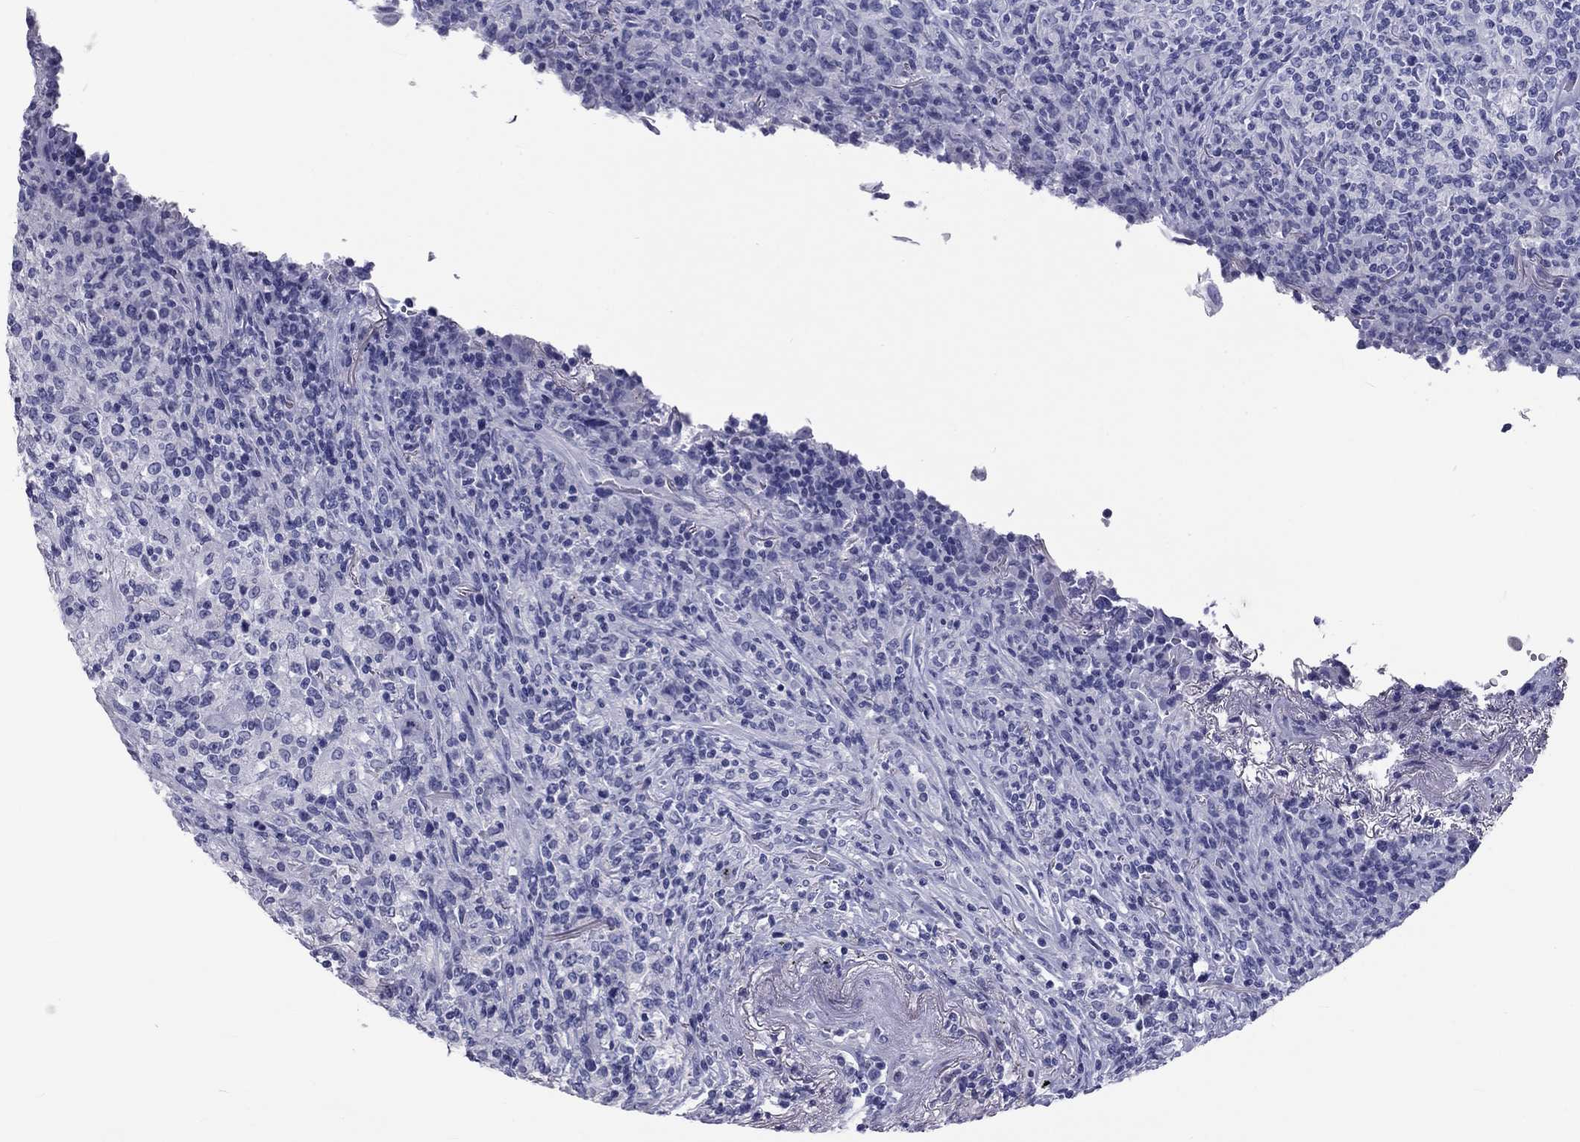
{"staining": {"intensity": "negative", "quantity": "none", "location": "none"}, "tissue": "lymphoma", "cell_type": "Tumor cells", "image_type": "cancer", "snomed": [{"axis": "morphology", "description": "Malignant lymphoma, non-Hodgkin's type, High grade"}, {"axis": "topography", "description": "Lung"}], "caption": "Immunohistochemistry (IHC) image of neoplastic tissue: human malignant lymphoma, non-Hodgkin's type (high-grade) stained with DAB (3,3'-diaminobenzidine) demonstrates no significant protein expression in tumor cells.", "gene": "DNALI1", "patient": {"sex": "male", "age": 79}}